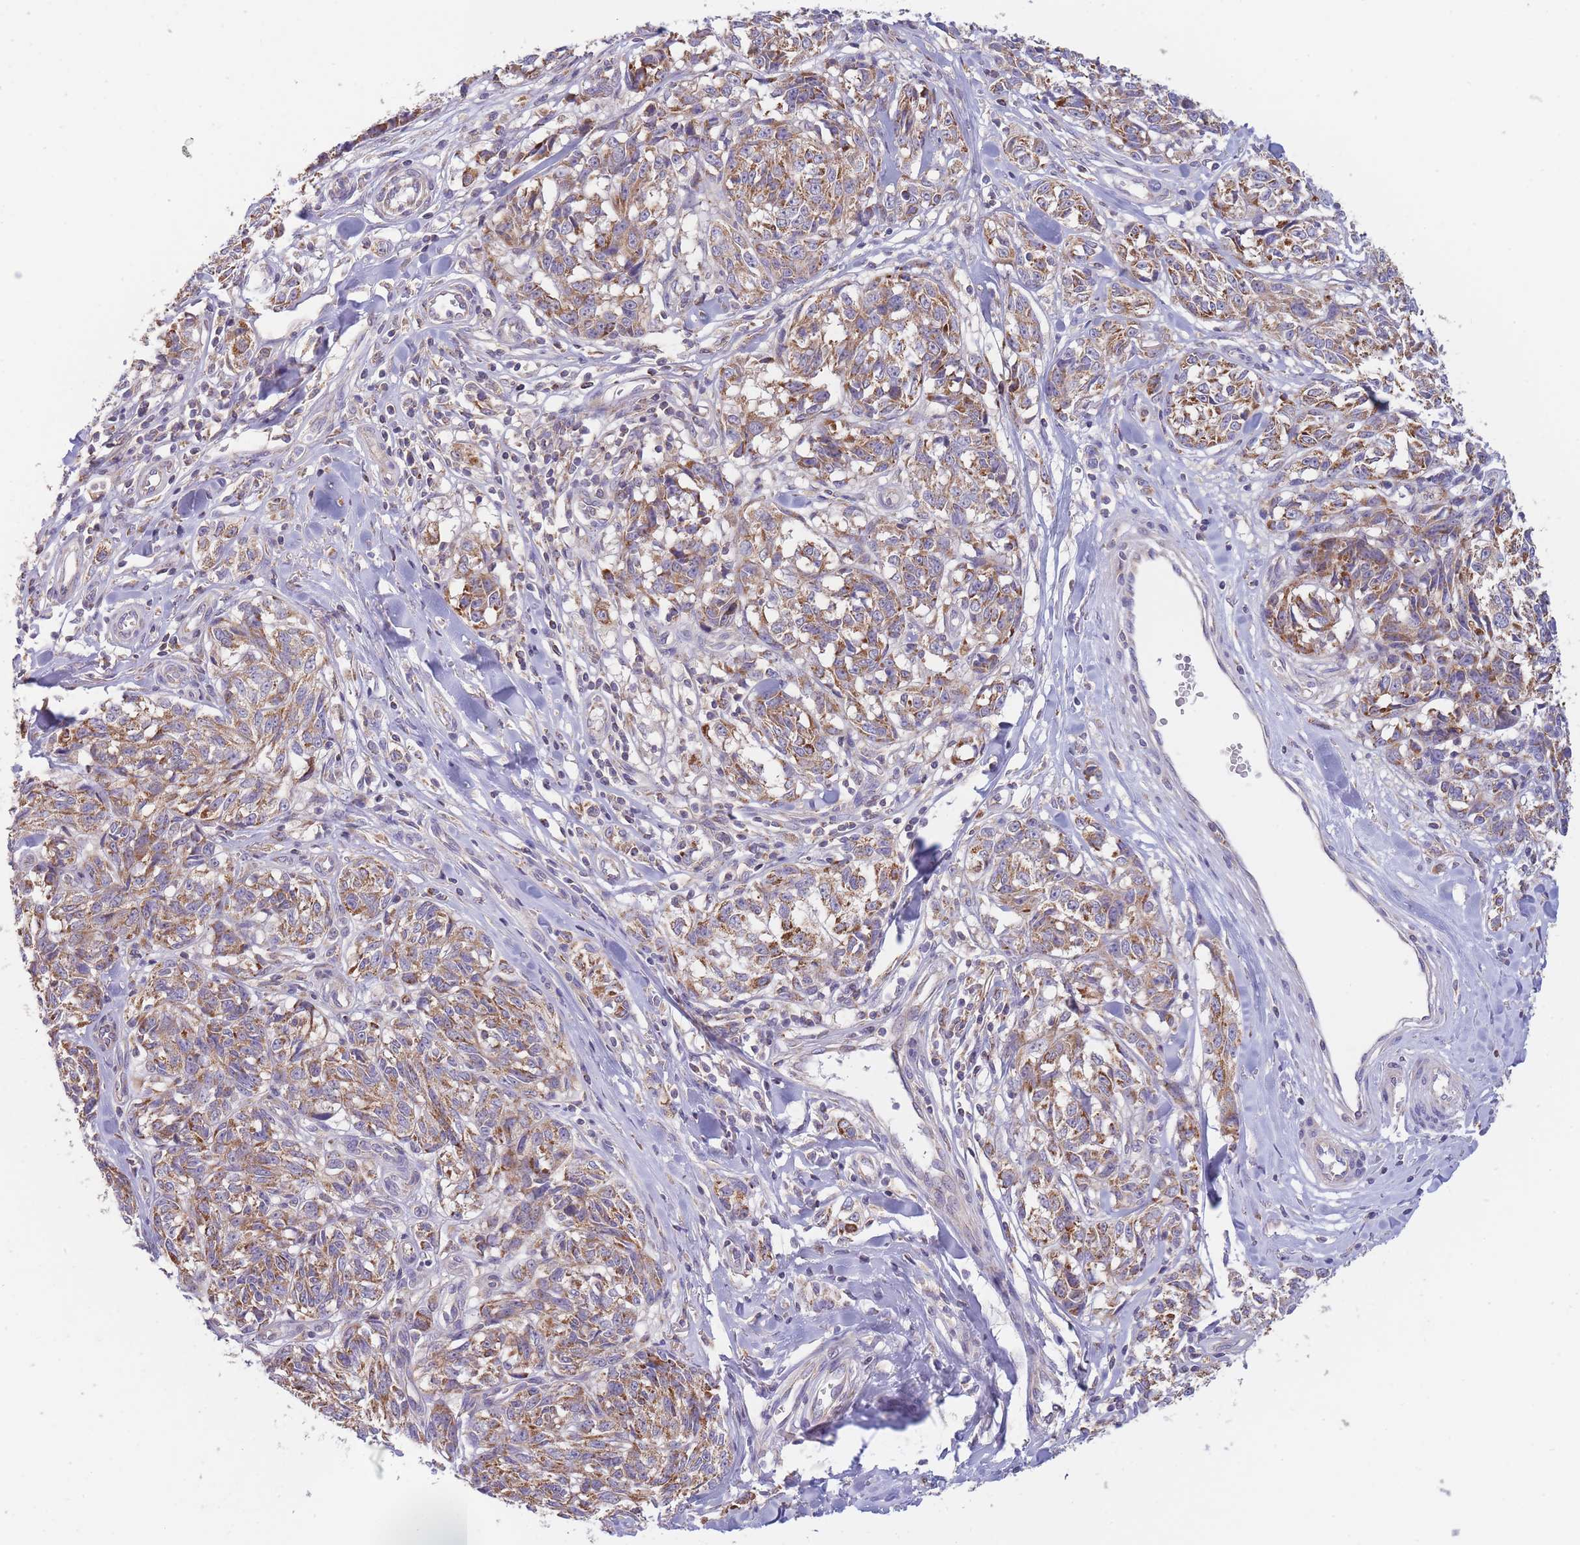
{"staining": {"intensity": "moderate", "quantity": ">75%", "location": "cytoplasmic/membranous"}, "tissue": "melanoma", "cell_type": "Tumor cells", "image_type": "cancer", "snomed": [{"axis": "morphology", "description": "Normal tissue, NOS"}, {"axis": "morphology", "description": "Malignant melanoma, NOS"}, {"axis": "topography", "description": "Skin"}], "caption": "Immunohistochemistry photomicrograph of neoplastic tissue: malignant melanoma stained using immunohistochemistry (IHC) demonstrates medium levels of moderate protein expression localized specifically in the cytoplasmic/membranous of tumor cells, appearing as a cytoplasmic/membranous brown color.", "gene": "SLC25A42", "patient": {"sex": "female", "age": 64}}